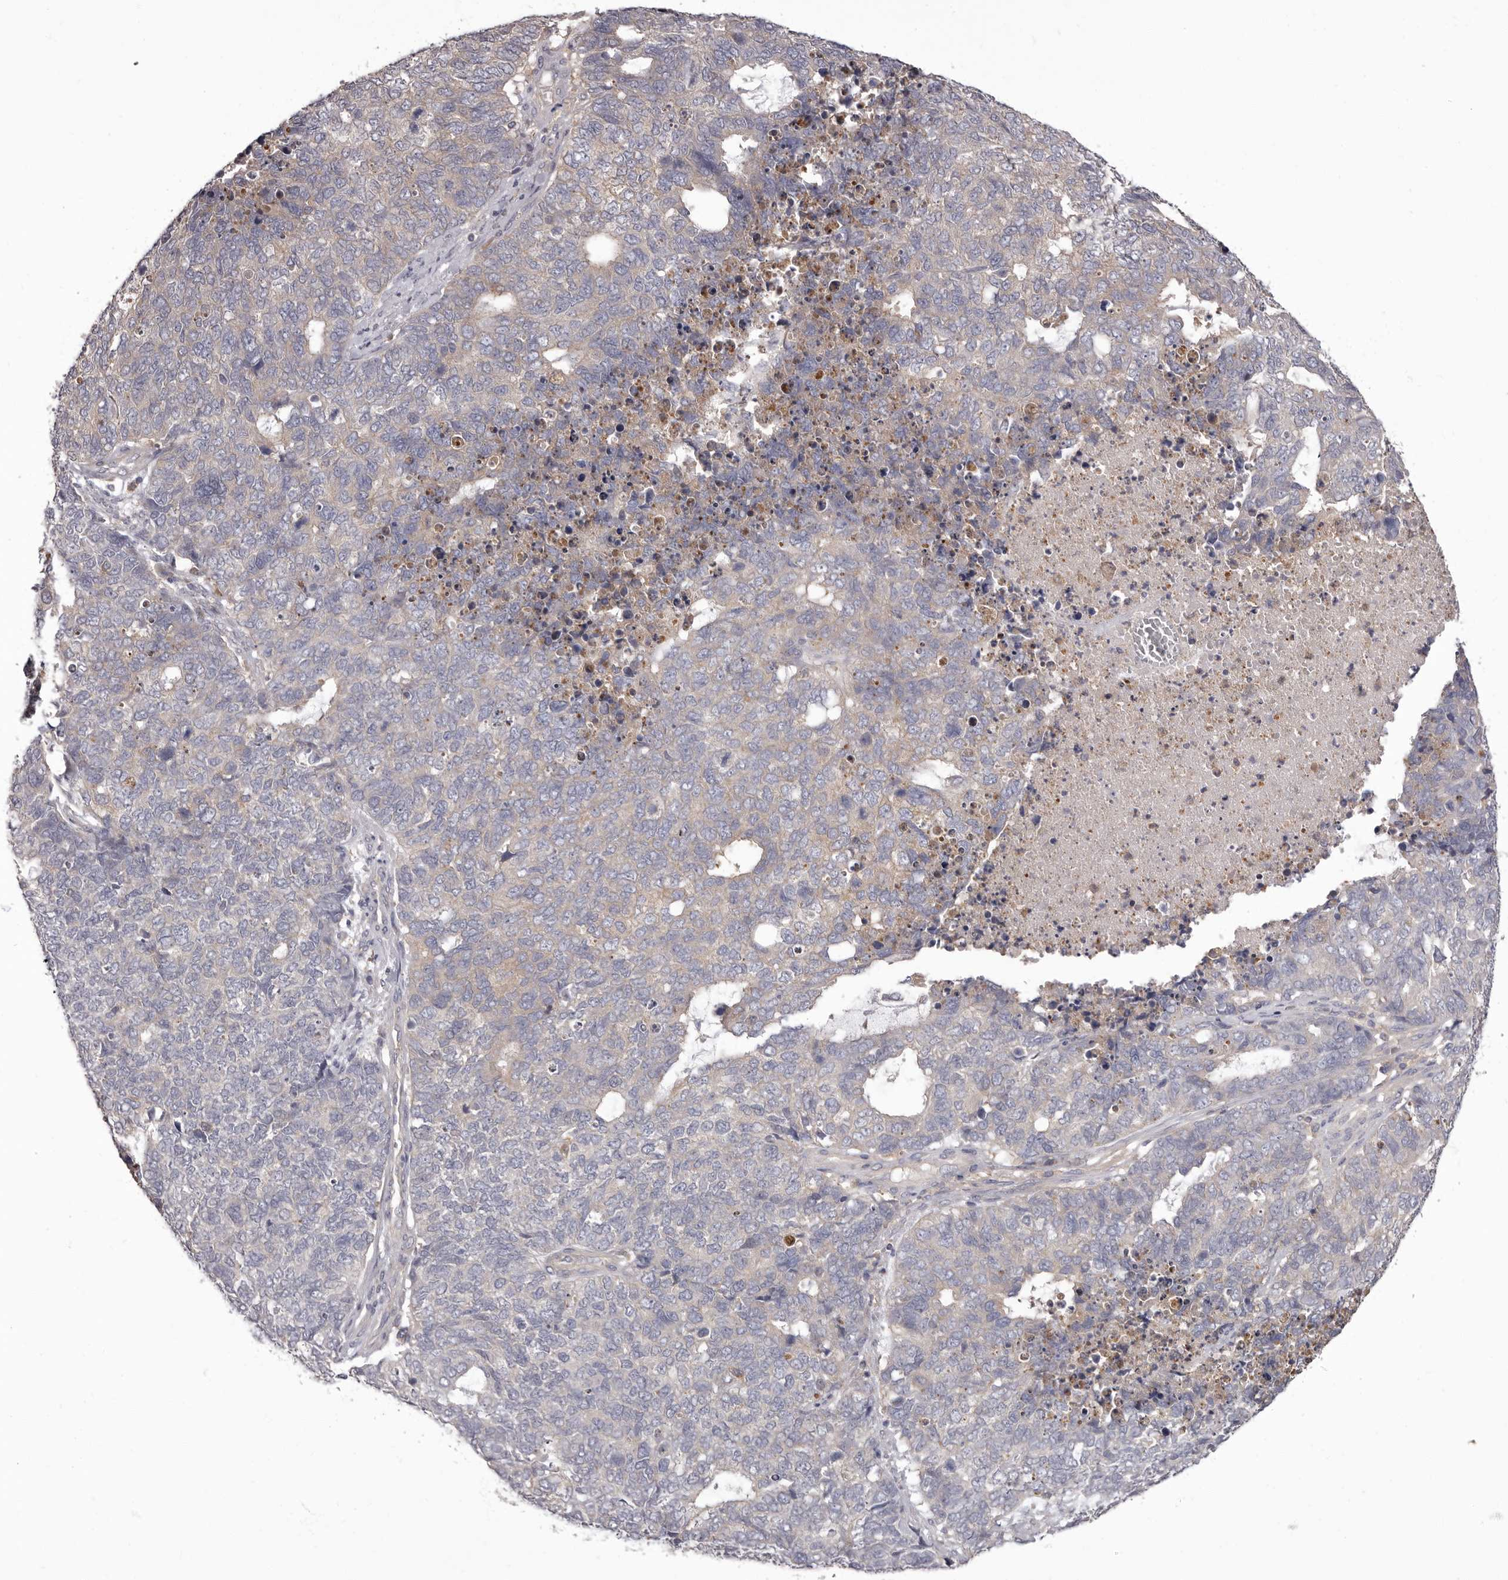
{"staining": {"intensity": "negative", "quantity": "none", "location": "none"}, "tissue": "cervical cancer", "cell_type": "Tumor cells", "image_type": "cancer", "snomed": [{"axis": "morphology", "description": "Squamous cell carcinoma, NOS"}, {"axis": "topography", "description": "Cervix"}], "caption": "This is an immunohistochemistry micrograph of cervical squamous cell carcinoma. There is no positivity in tumor cells.", "gene": "APEH", "patient": {"sex": "female", "age": 63}}